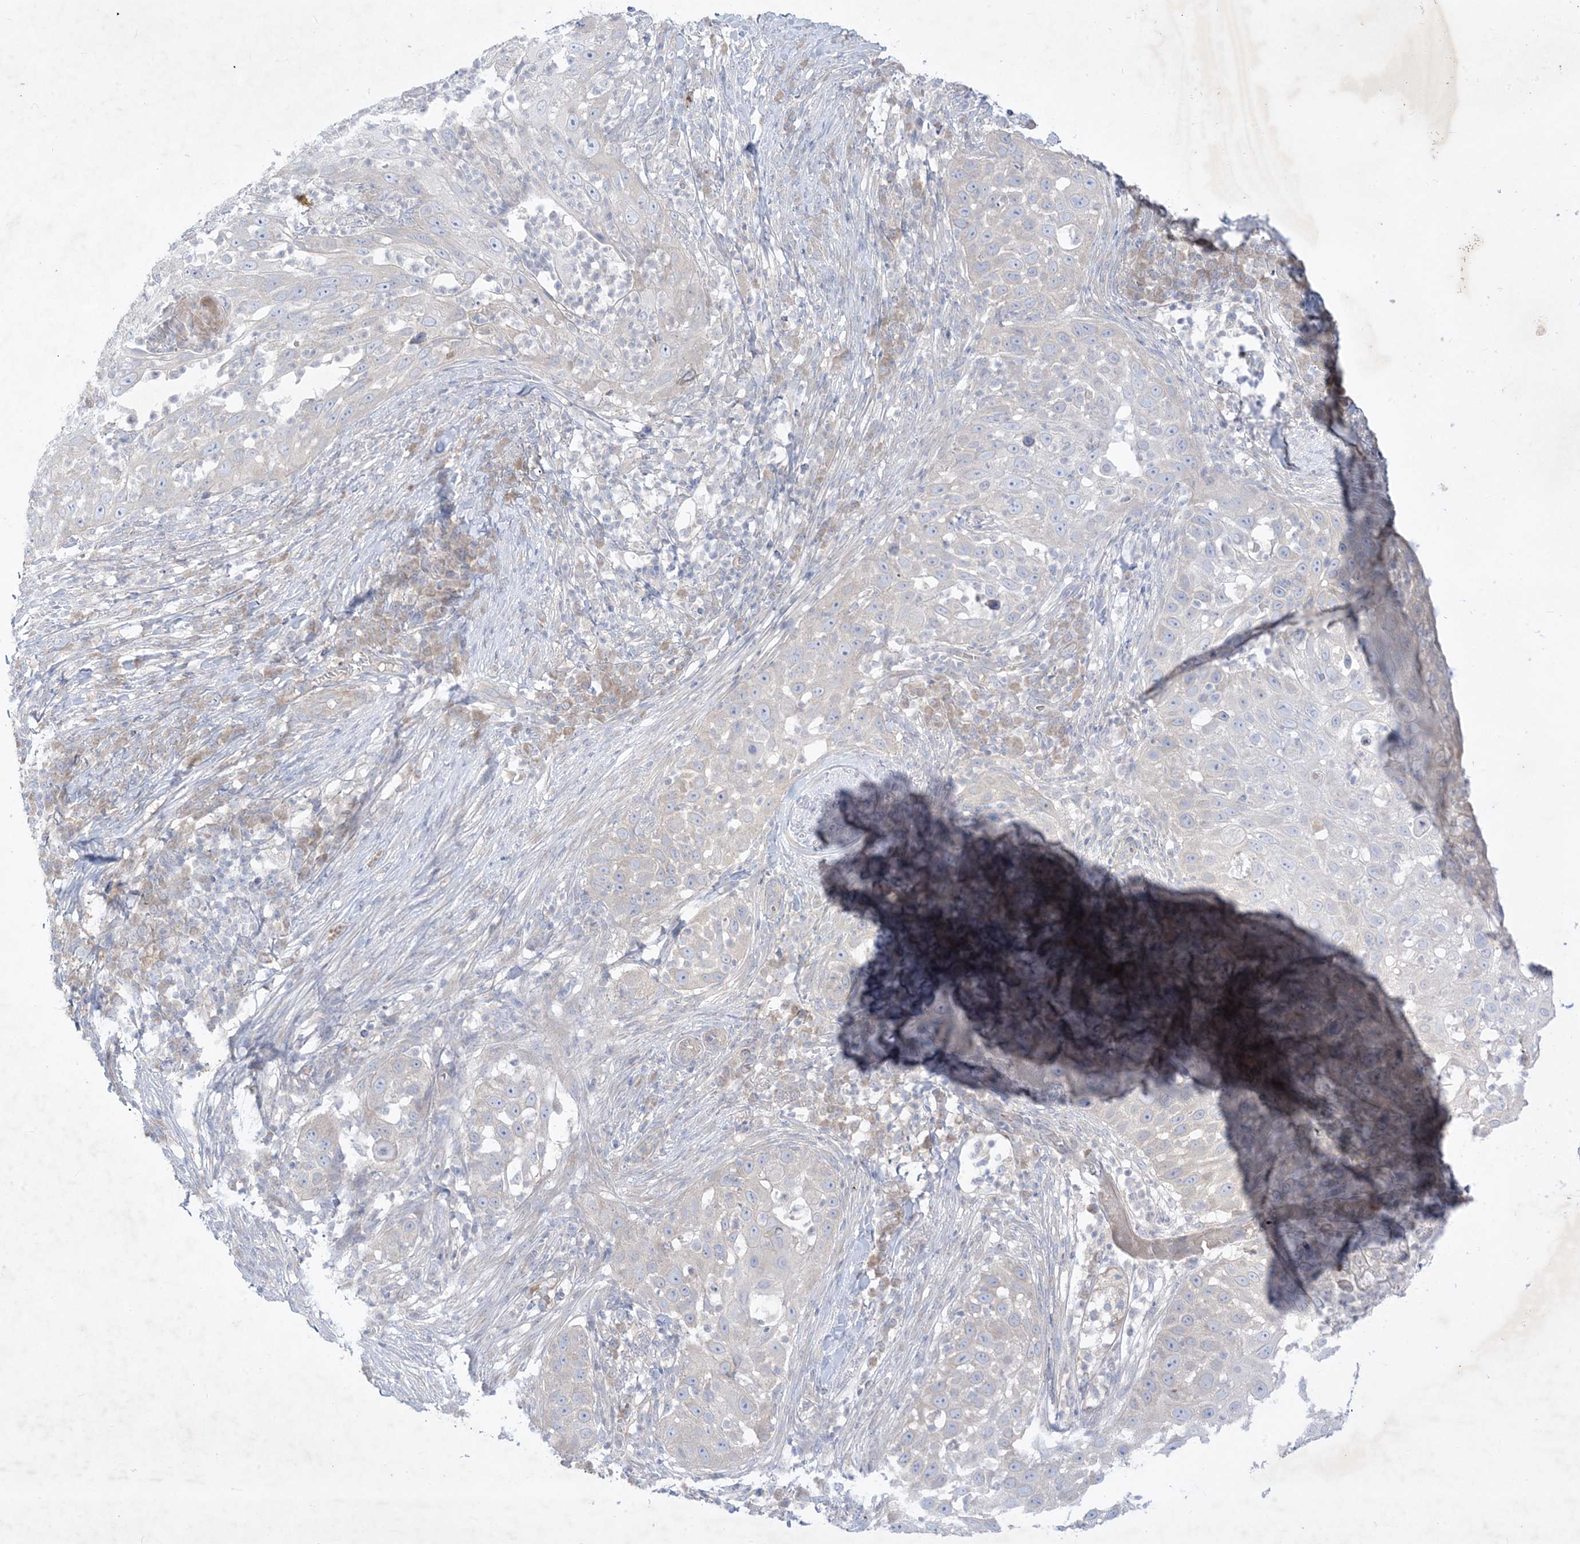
{"staining": {"intensity": "negative", "quantity": "none", "location": "none"}, "tissue": "skin cancer", "cell_type": "Tumor cells", "image_type": "cancer", "snomed": [{"axis": "morphology", "description": "Squamous cell carcinoma, NOS"}, {"axis": "topography", "description": "Skin"}], "caption": "Skin cancer was stained to show a protein in brown. There is no significant positivity in tumor cells.", "gene": "PLEKHA3", "patient": {"sex": "female", "age": 44}}